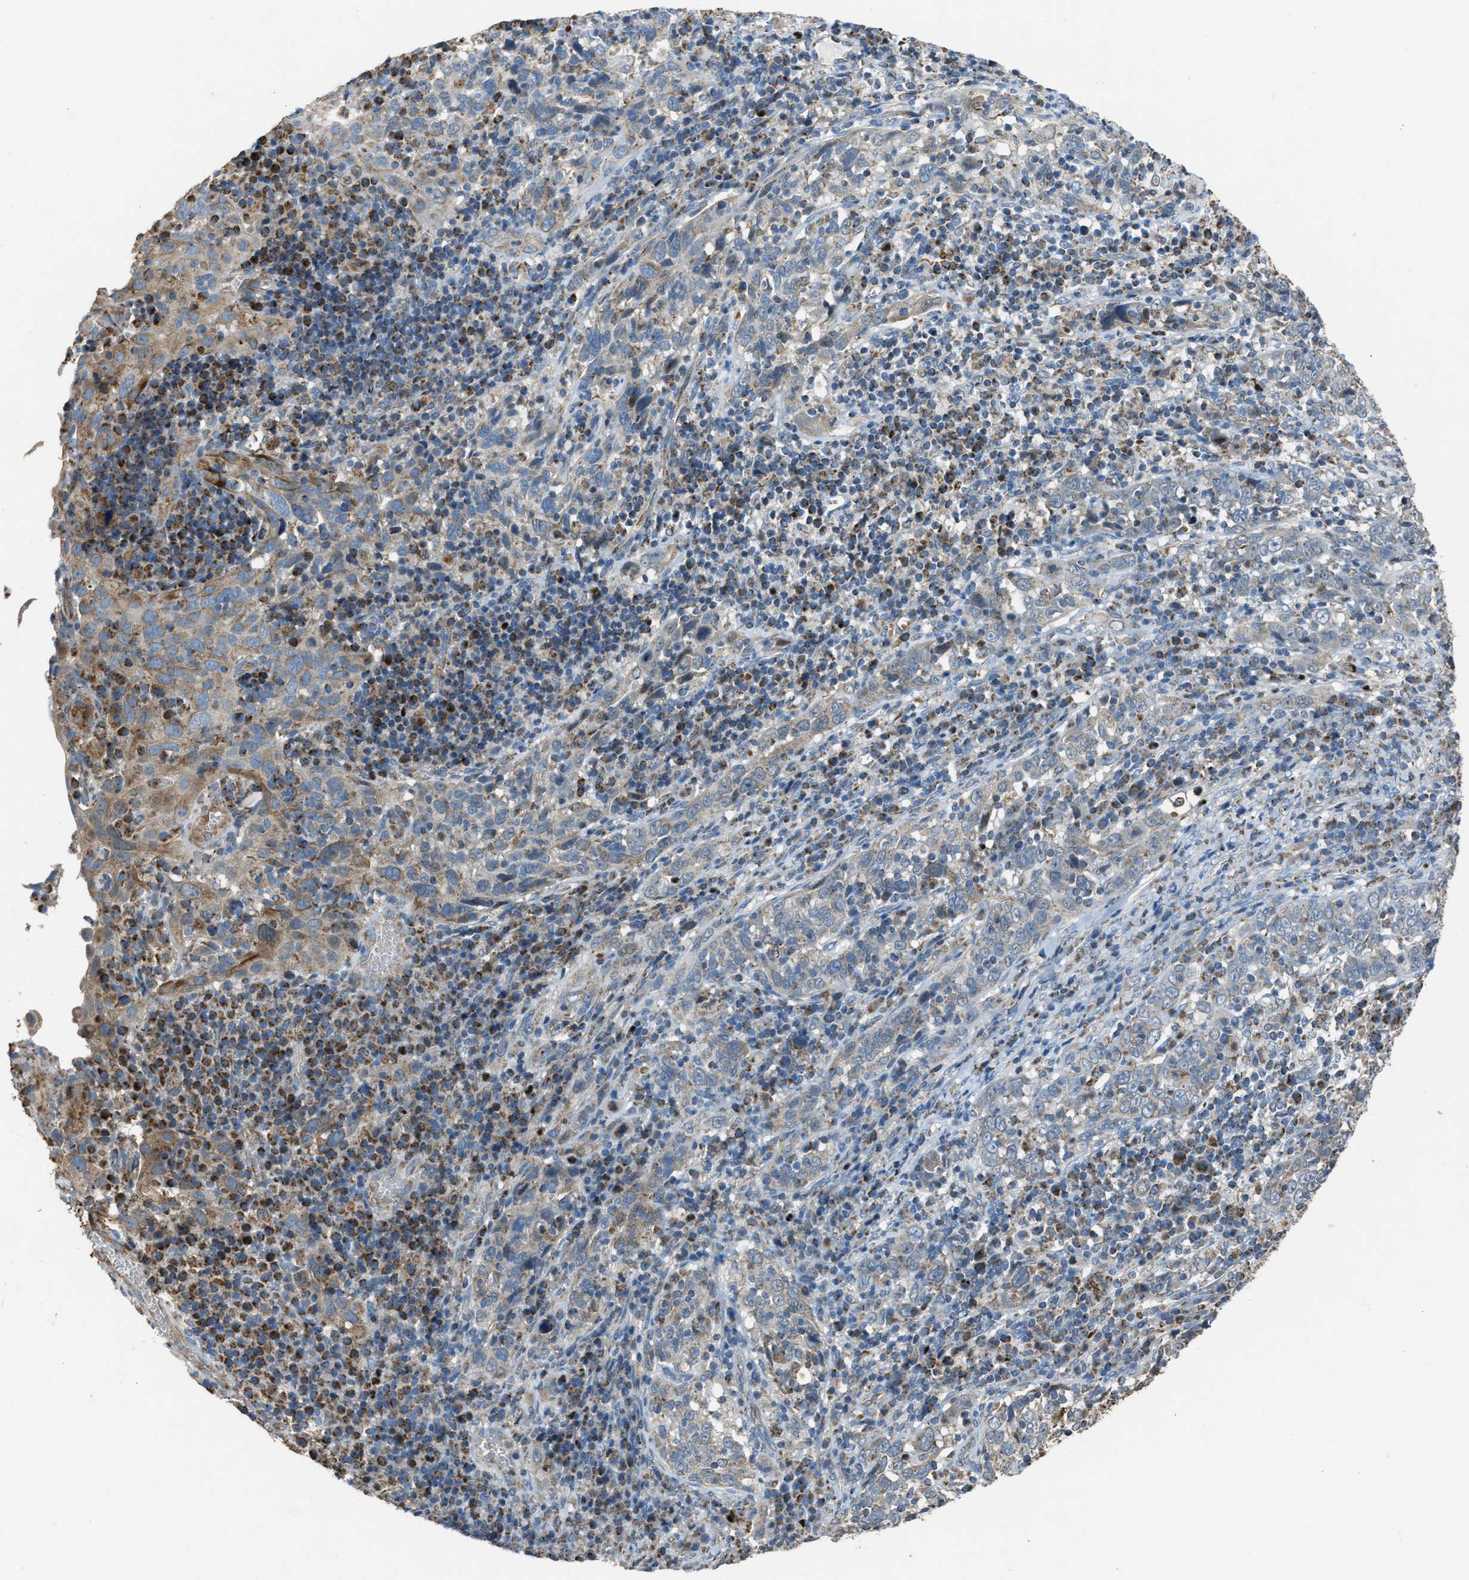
{"staining": {"intensity": "moderate", "quantity": "<25%", "location": "cytoplasmic/membranous"}, "tissue": "cervical cancer", "cell_type": "Tumor cells", "image_type": "cancer", "snomed": [{"axis": "morphology", "description": "Squamous cell carcinoma, NOS"}, {"axis": "topography", "description": "Cervix"}], "caption": "Immunohistochemistry (IHC) (DAB (3,3'-diaminobenzidine)) staining of squamous cell carcinoma (cervical) reveals moderate cytoplasmic/membranous protein staining in about <25% of tumor cells.", "gene": "SLC25A11", "patient": {"sex": "female", "age": 46}}